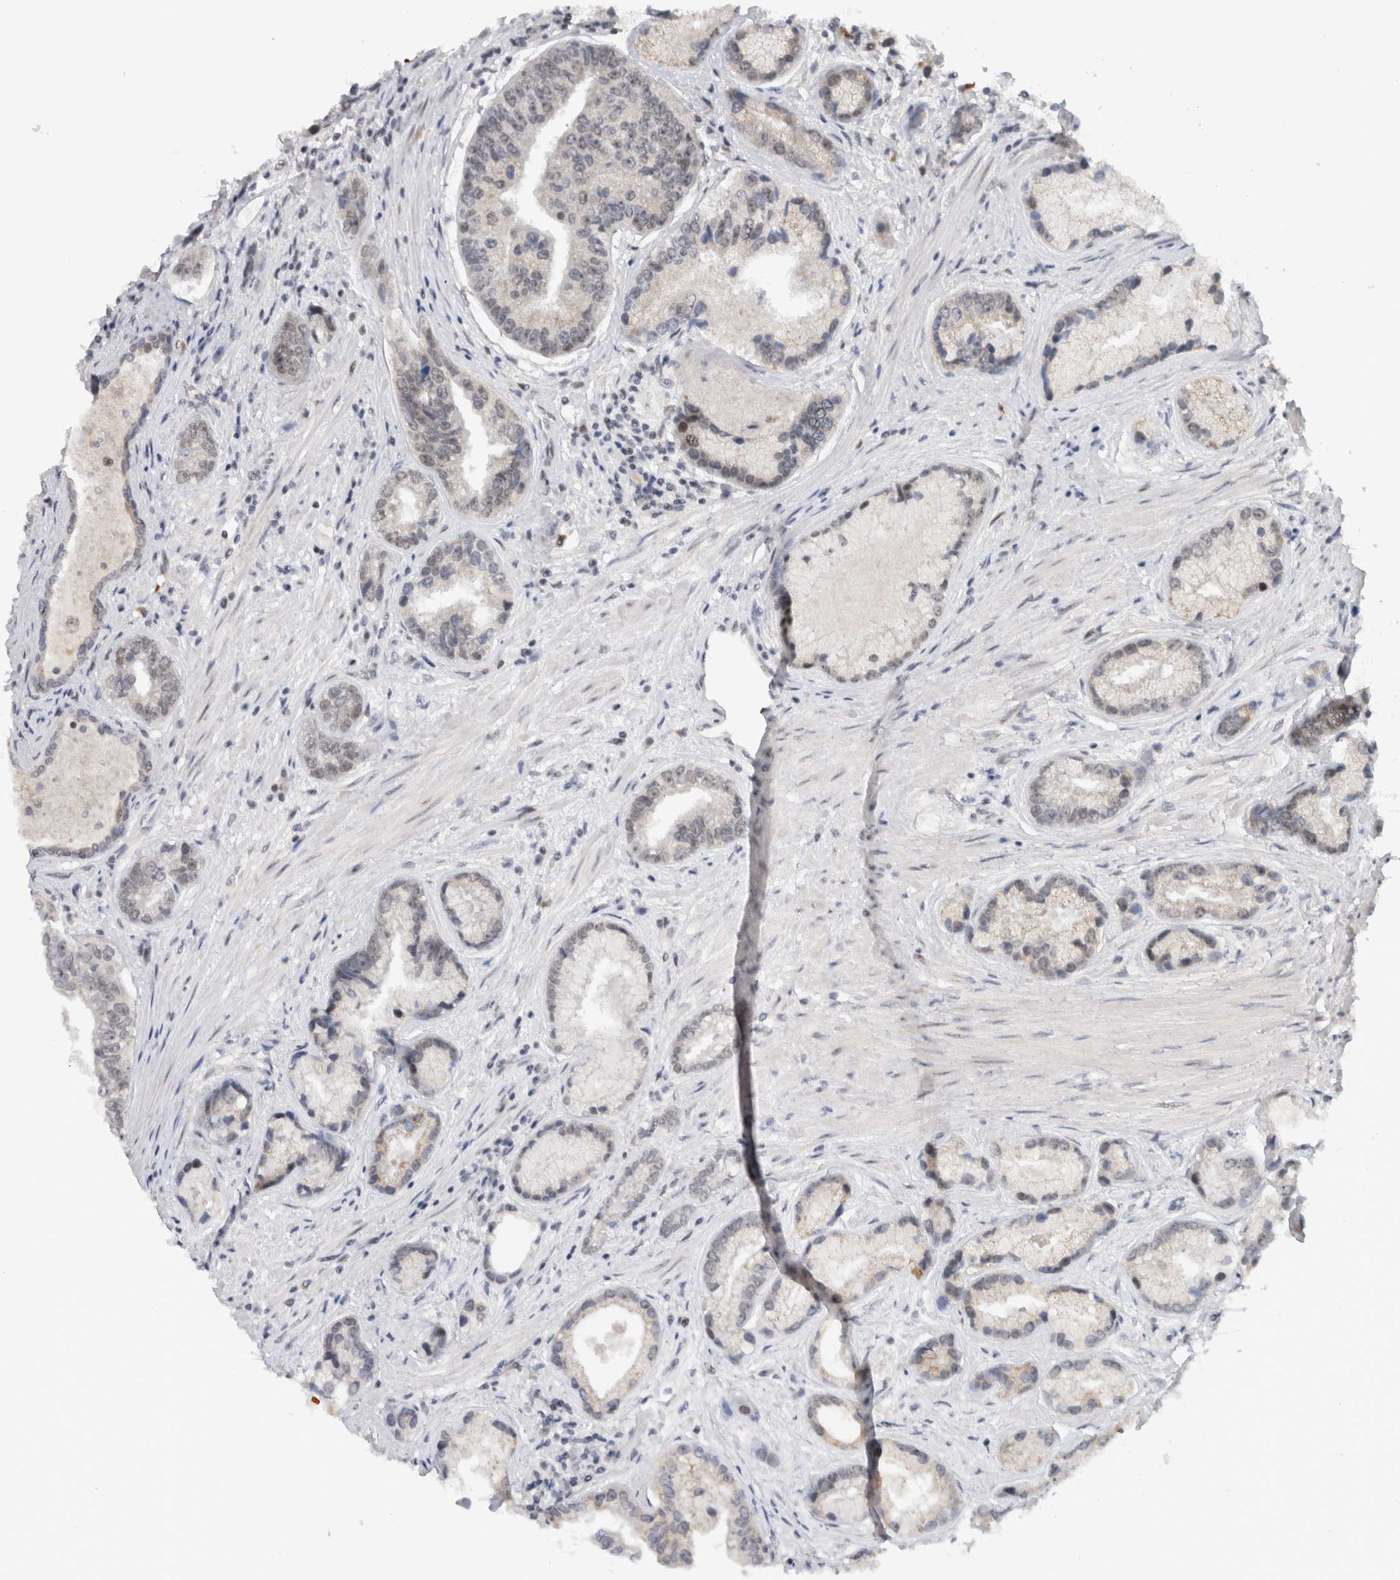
{"staining": {"intensity": "negative", "quantity": "none", "location": "none"}, "tissue": "prostate cancer", "cell_type": "Tumor cells", "image_type": "cancer", "snomed": [{"axis": "morphology", "description": "Adenocarcinoma, High grade"}, {"axis": "topography", "description": "Prostate"}], "caption": "This histopathology image is of prostate high-grade adenocarcinoma stained with IHC to label a protein in brown with the nuclei are counter-stained blue. There is no expression in tumor cells.", "gene": "HESX1", "patient": {"sex": "male", "age": 61}}